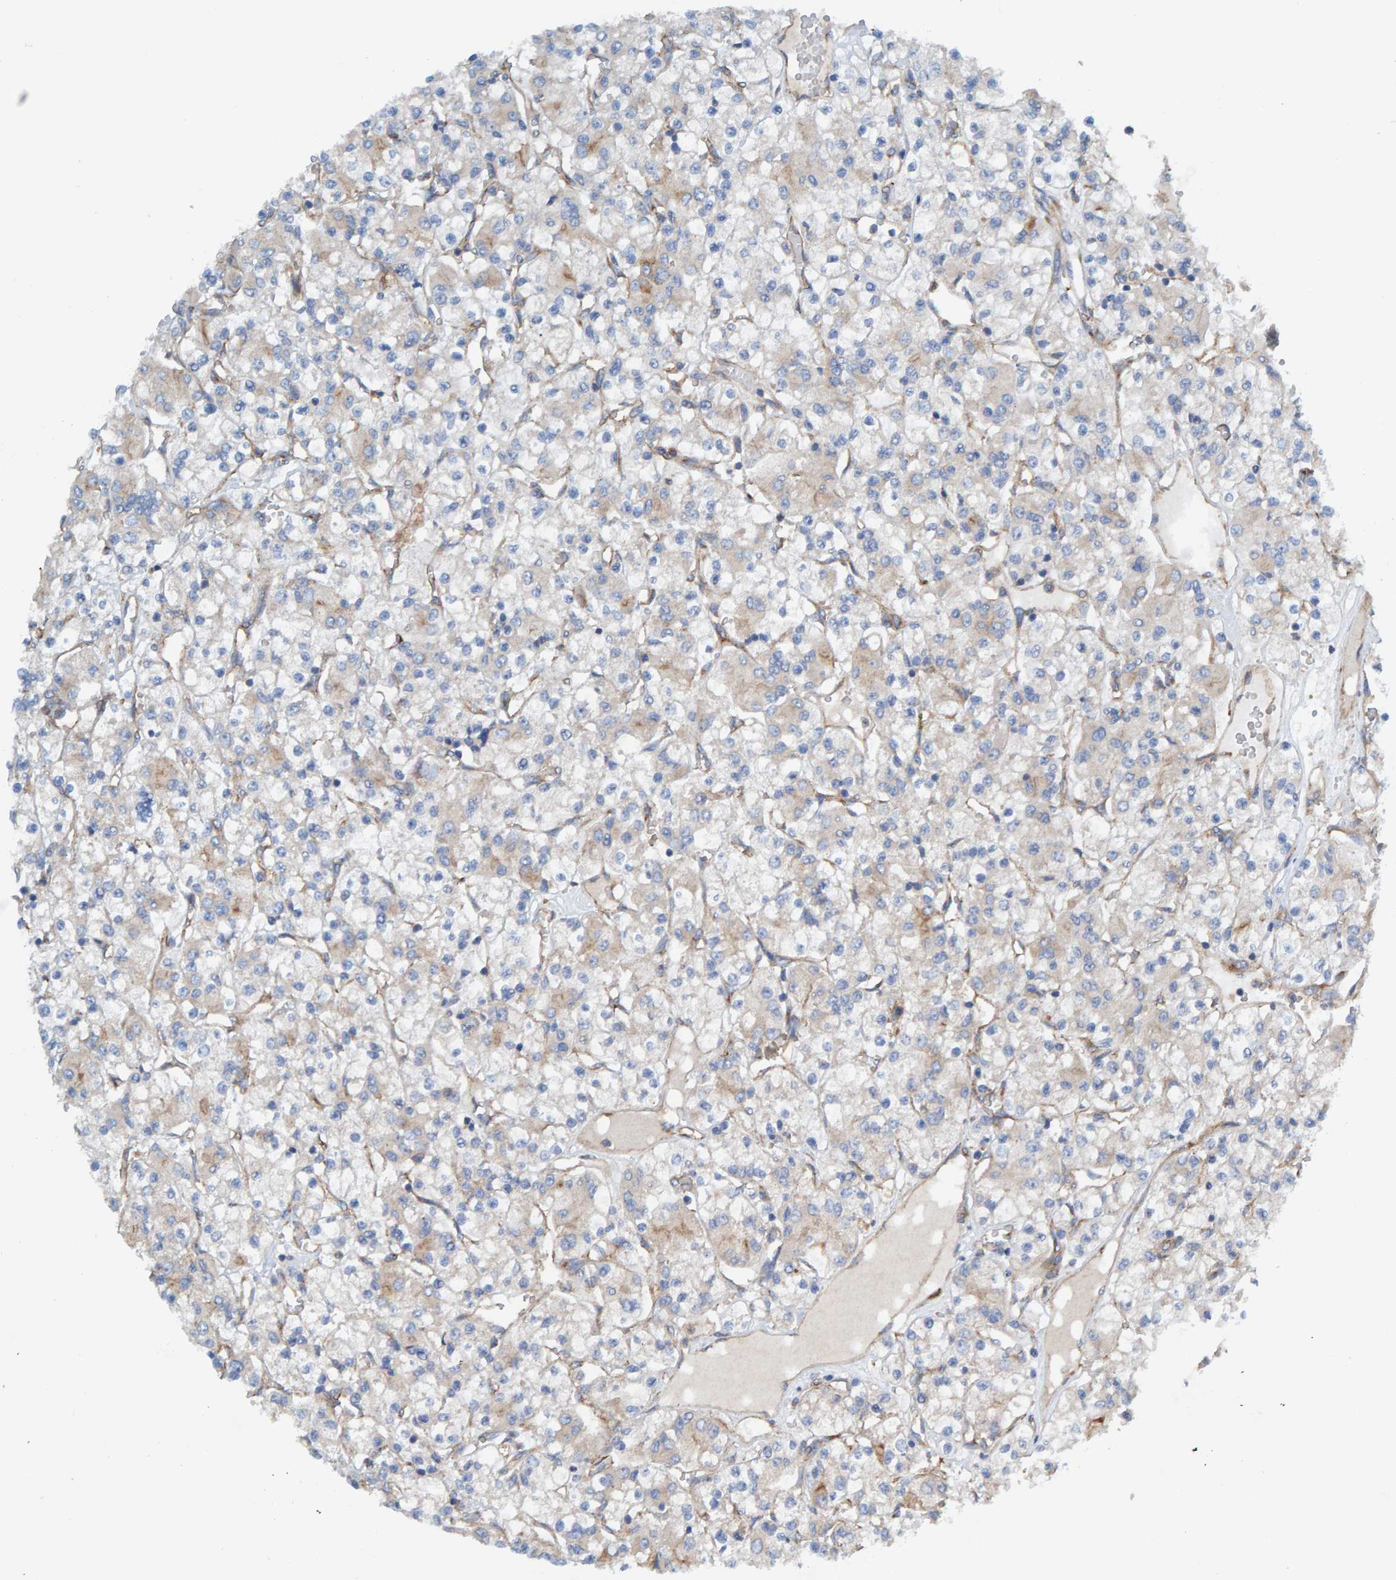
{"staining": {"intensity": "weak", "quantity": "<25%", "location": "cytoplasmic/membranous"}, "tissue": "renal cancer", "cell_type": "Tumor cells", "image_type": "cancer", "snomed": [{"axis": "morphology", "description": "Adenocarcinoma, NOS"}, {"axis": "topography", "description": "Kidney"}], "caption": "Protein analysis of renal cancer (adenocarcinoma) demonstrates no significant positivity in tumor cells.", "gene": "MKLN1", "patient": {"sex": "female", "age": 59}}